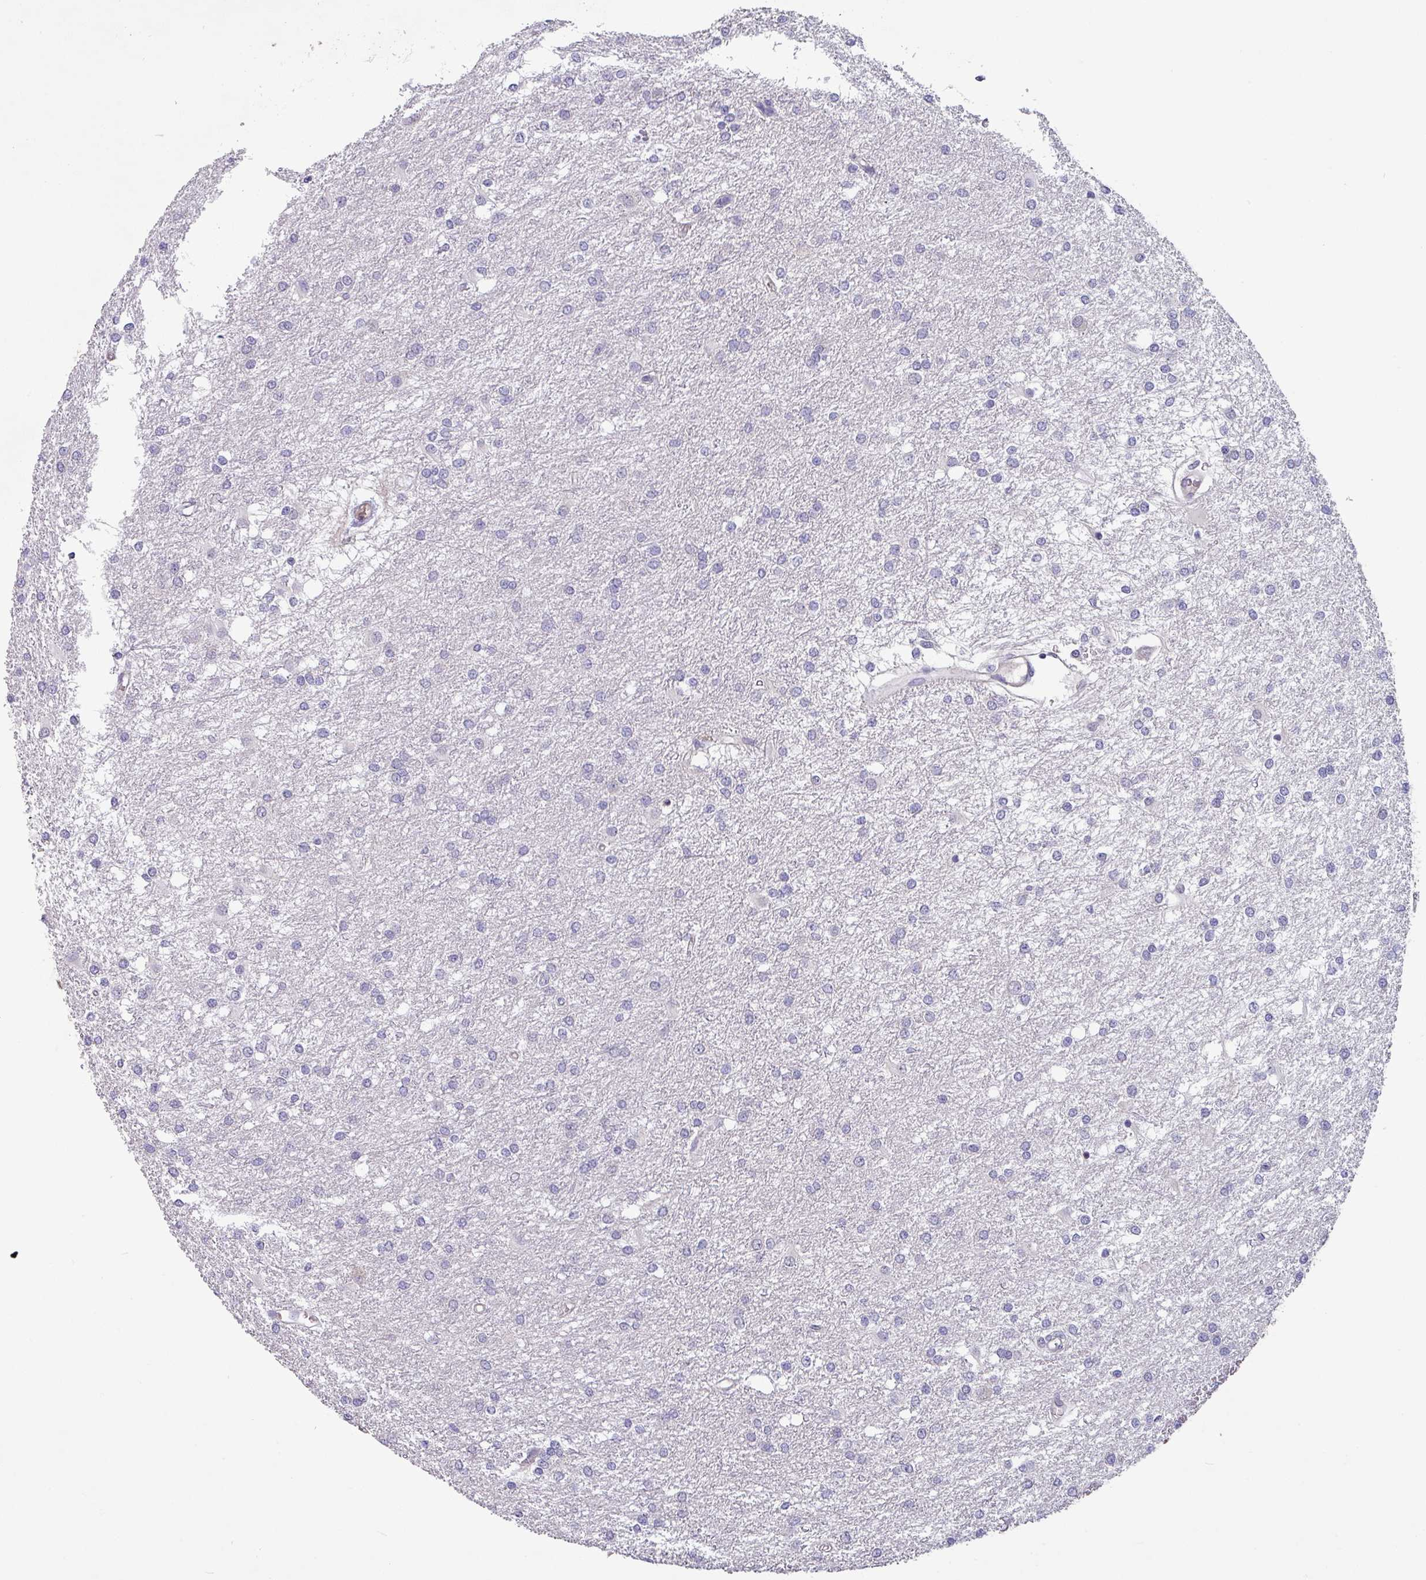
{"staining": {"intensity": "negative", "quantity": "none", "location": "none"}, "tissue": "glioma", "cell_type": "Tumor cells", "image_type": "cancer", "snomed": [{"axis": "morphology", "description": "Glioma, malignant, High grade"}, {"axis": "topography", "description": "Brain"}], "caption": "Tumor cells are negative for protein expression in human malignant glioma (high-grade).", "gene": "KLHL3", "patient": {"sex": "female", "age": 50}}